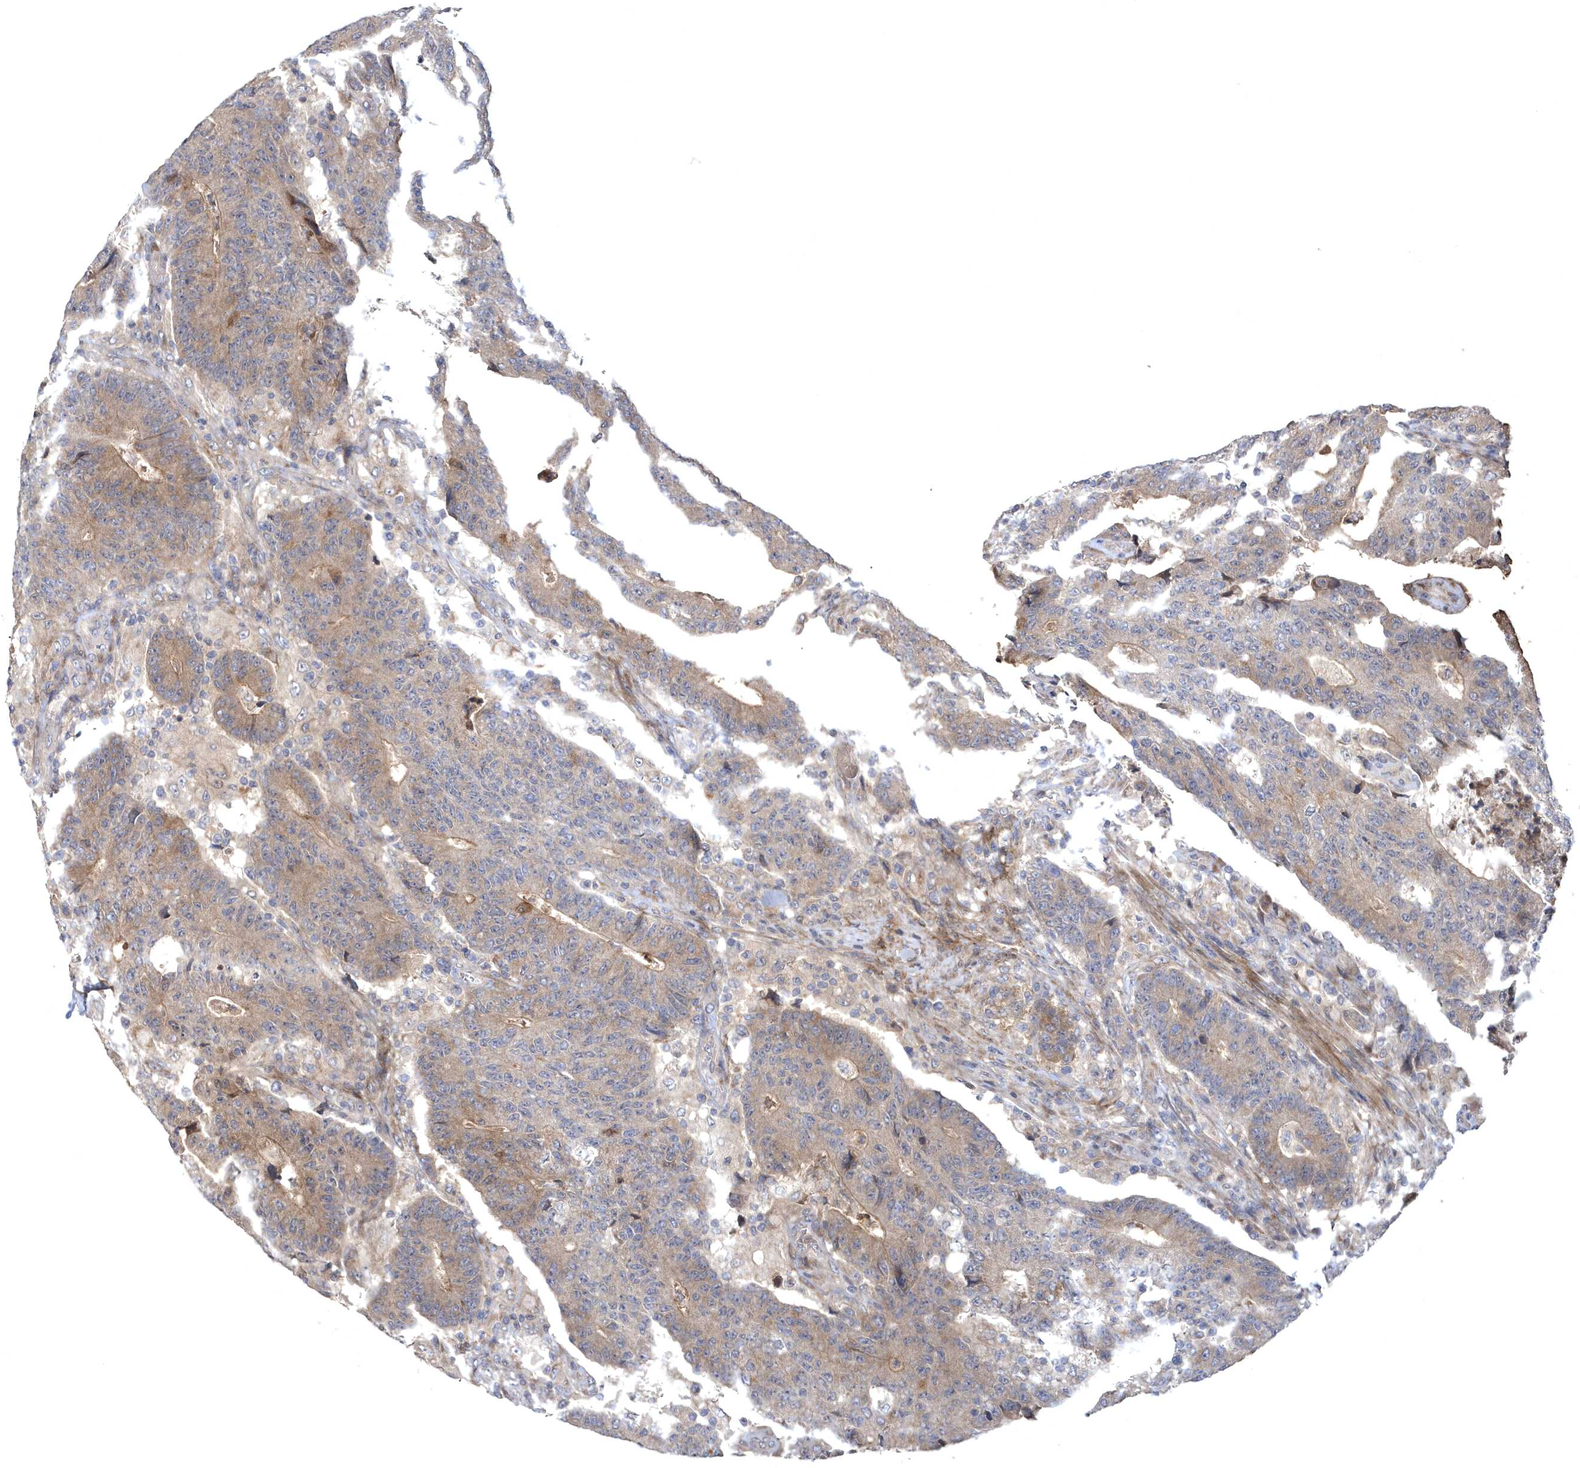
{"staining": {"intensity": "moderate", "quantity": ">75%", "location": "cytoplasmic/membranous"}, "tissue": "colorectal cancer", "cell_type": "Tumor cells", "image_type": "cancer", "snomed": [{"axis": "morphology", "description": "Normal tissue, NOS"}, {"axis": "morphology", "description": "Adenocarcinoma, NOS"}, {"axis": "topography", "description": "Colon"}], "caption": "Protein analysis of adenocarcinoma (colorectal) tissue demonstrates moderate cytoplasmic/membranous staining in about >75% of tumor cells.", "gene": "HMGCS1", "patient": {"sex": "female", "age": 75}}